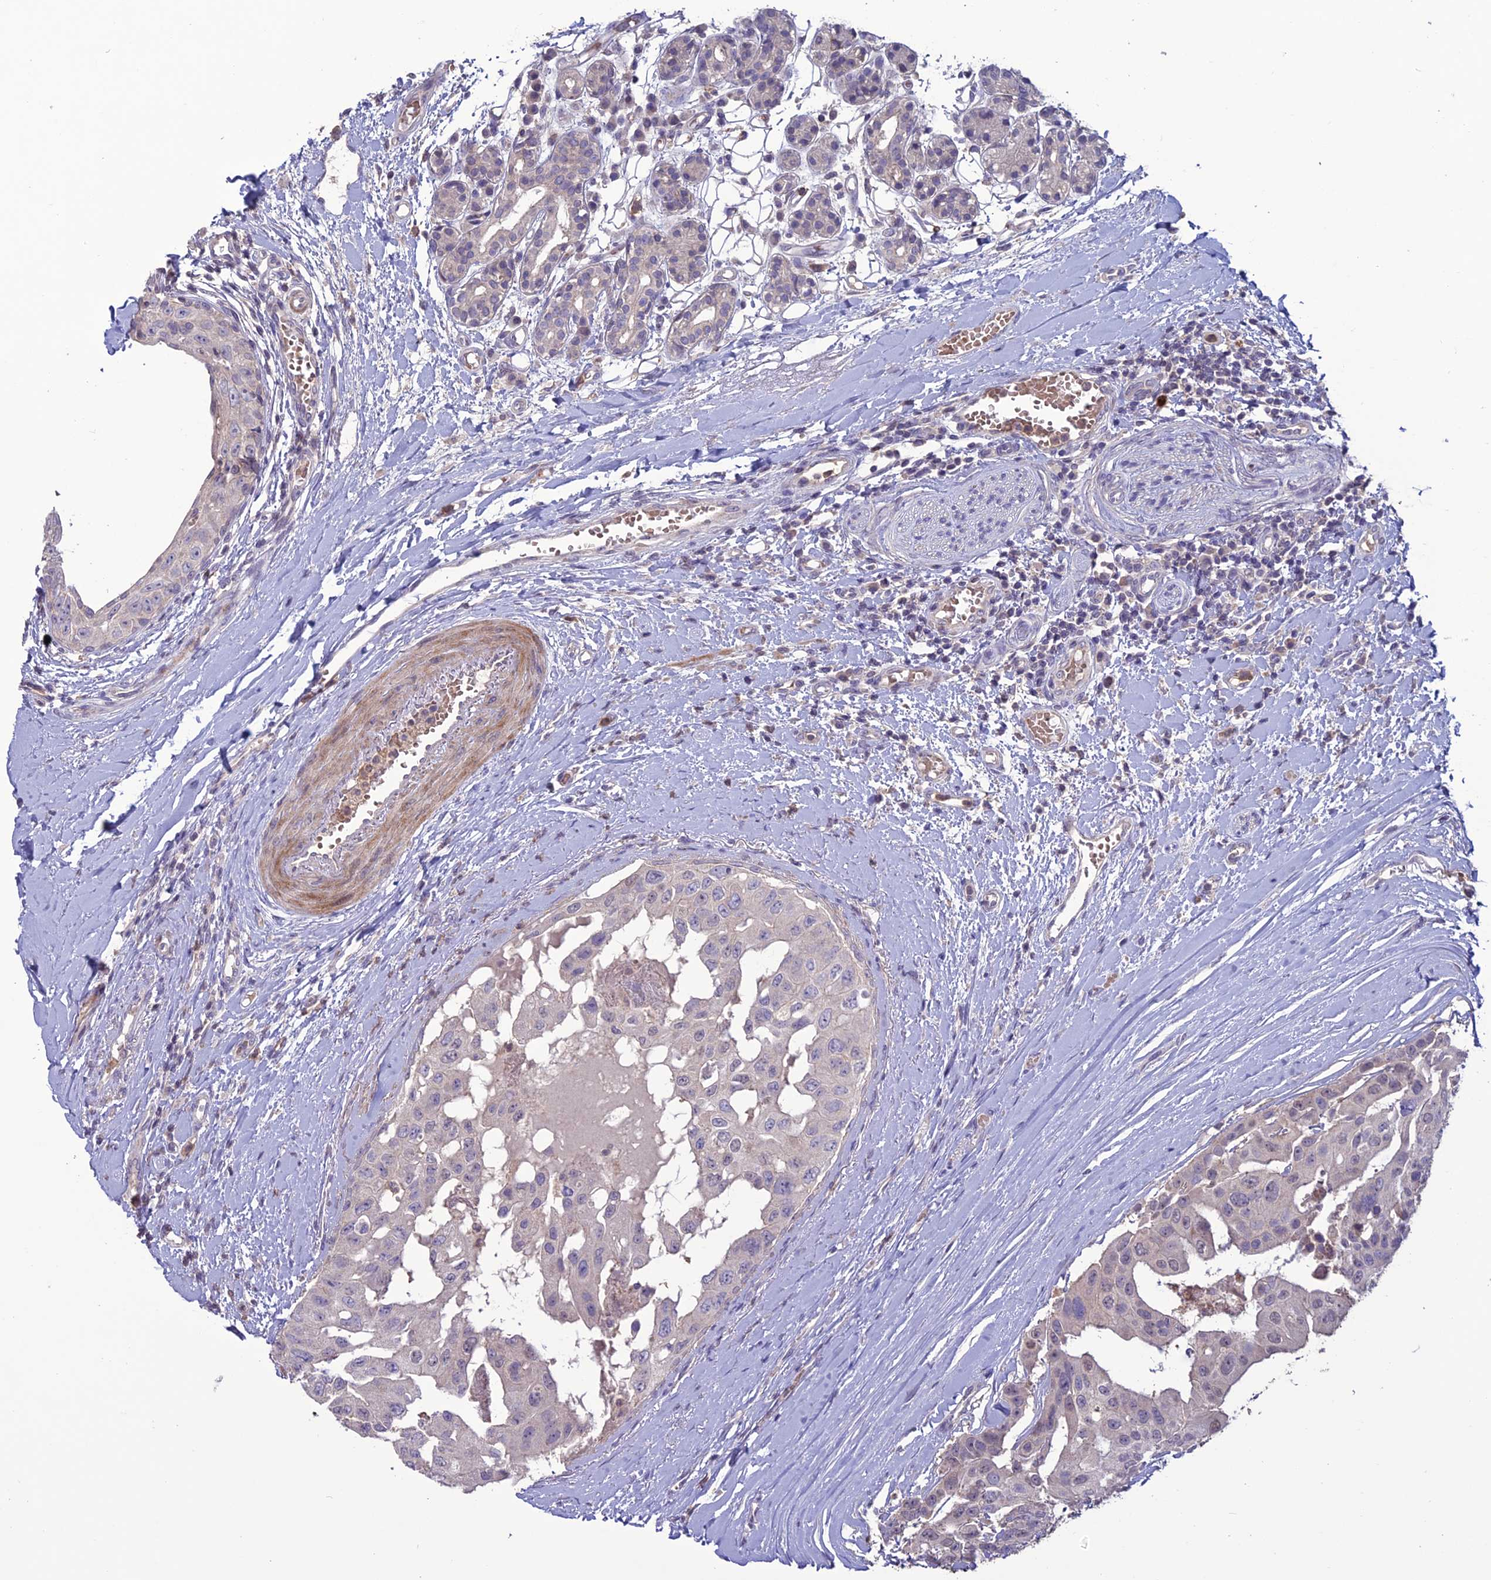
{"staining": {"intensity": "negative", "quantity": "none", "location": "none"}, "tissue": "head and neck cancer", "cell_type": "Tumor cells", "image_type": "cancer", "snomed": [{"axis": "morphology", "description": "Adenocarcinoma, NOS"}, {"axis": "morphology", "description": "Adenocarcinoma, metastatic, NOS"}, {"axis": "topography", "description": "Head-Neck"}], "caption": "Protein analysis of head and neck cancer exhibits no significant expression in tumor cells. (DAB (3,3'-diaminobenzidine) IHC visualized using brightfield microscopy, high magnification).", "gene": "C2orf76", "patient": {"sex": "male", "age": 75}}